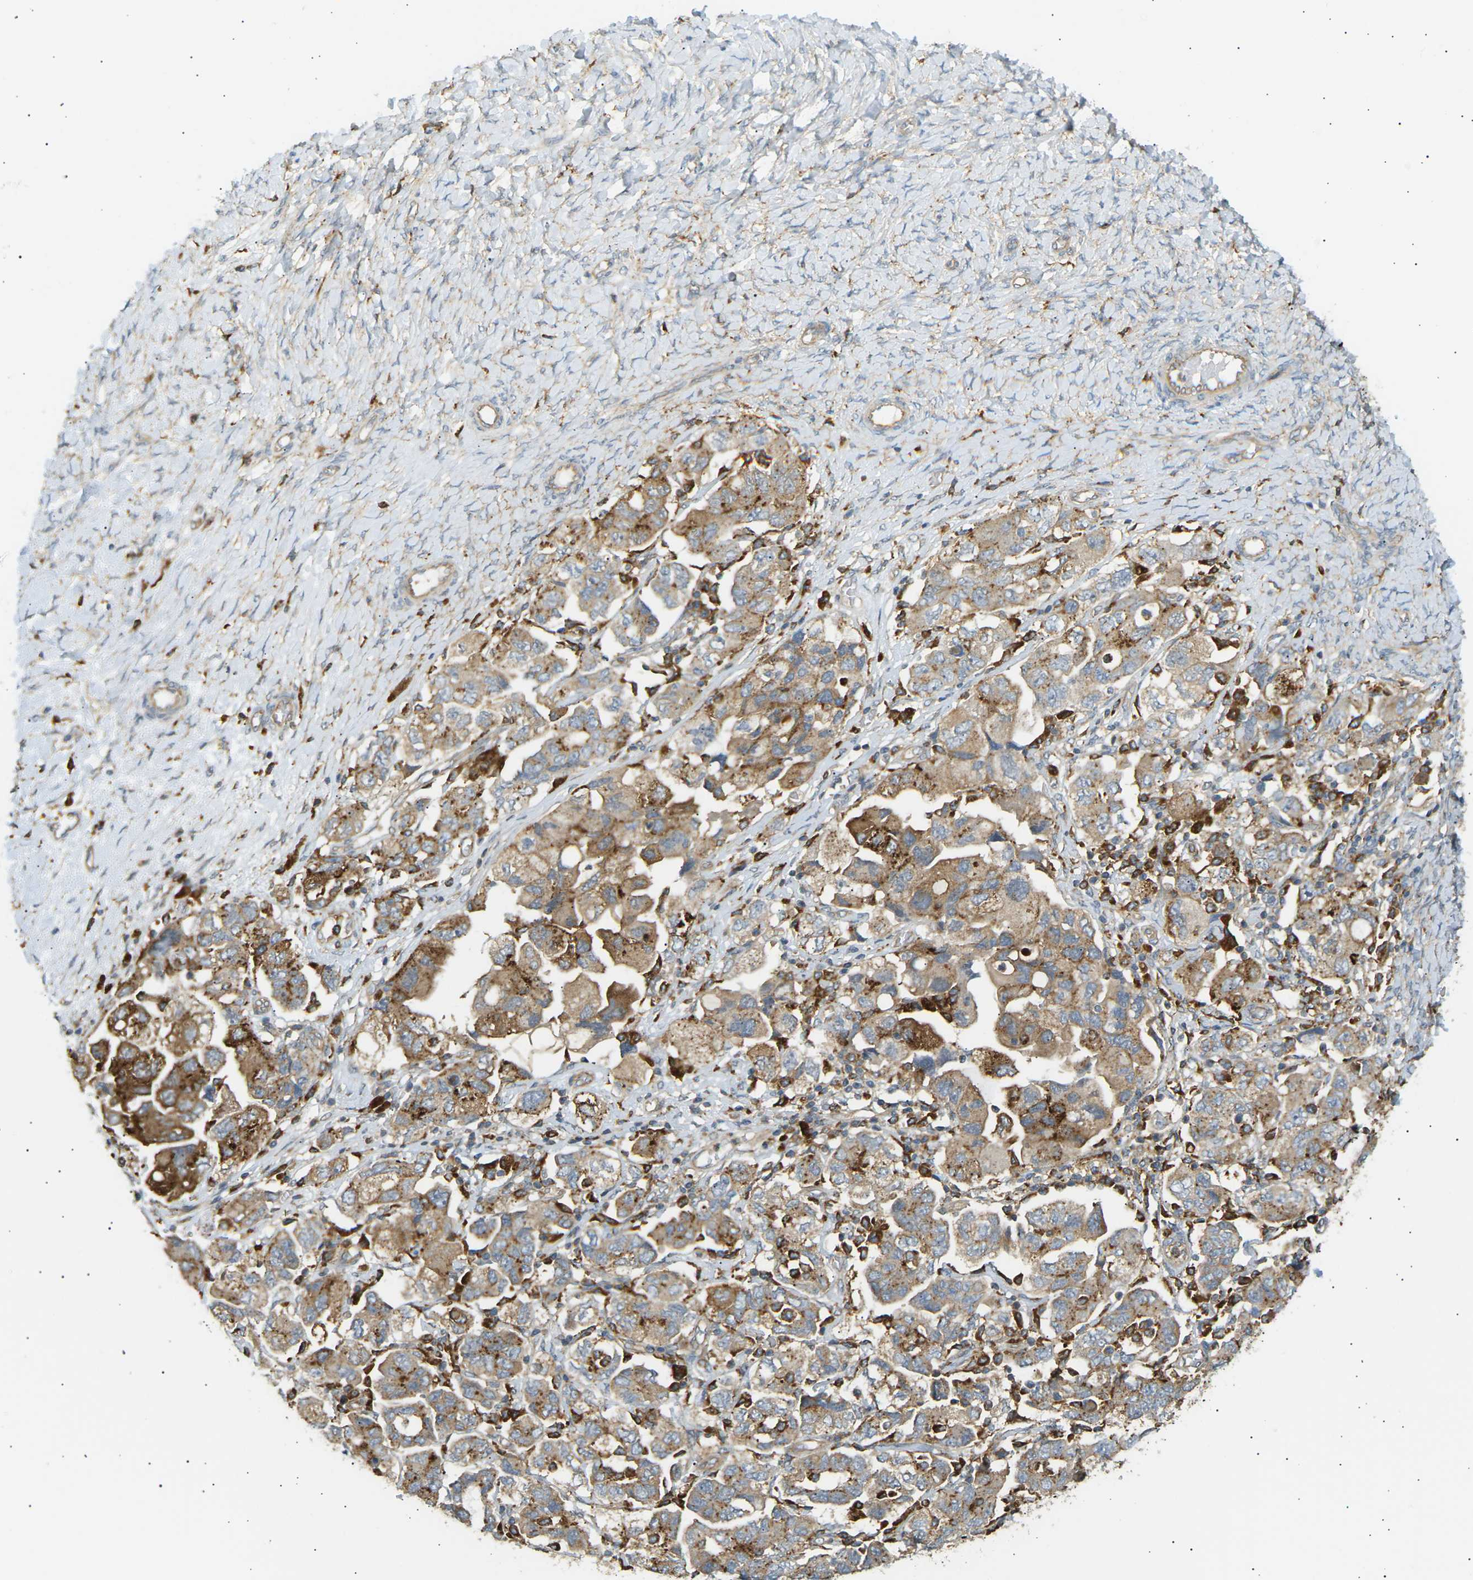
{"staining": {"intensity": "moderate", "quantity": ">75%", "location": "cytoplasmic/membranous"}, "tissue": "ovarian cancer", "cell_type": "Tumor cells", "image_type": "cancer", "snomed": [{"axis": "morphology", "description": "Carcinoma, NOS"}, {"axis": "morphology", "description": "Cystadenocarcinoma, serous, NOS"}, {"axis": "topography", "description": "Ovary"}], "caption": "The histopathology image shows a brown stain indicating the presence of a protein in the cytoplasmic/membranous of tumor cells in ovarian cancer.", "gene": "CDK17", "patient": {"sex": "female", "age": 69}}